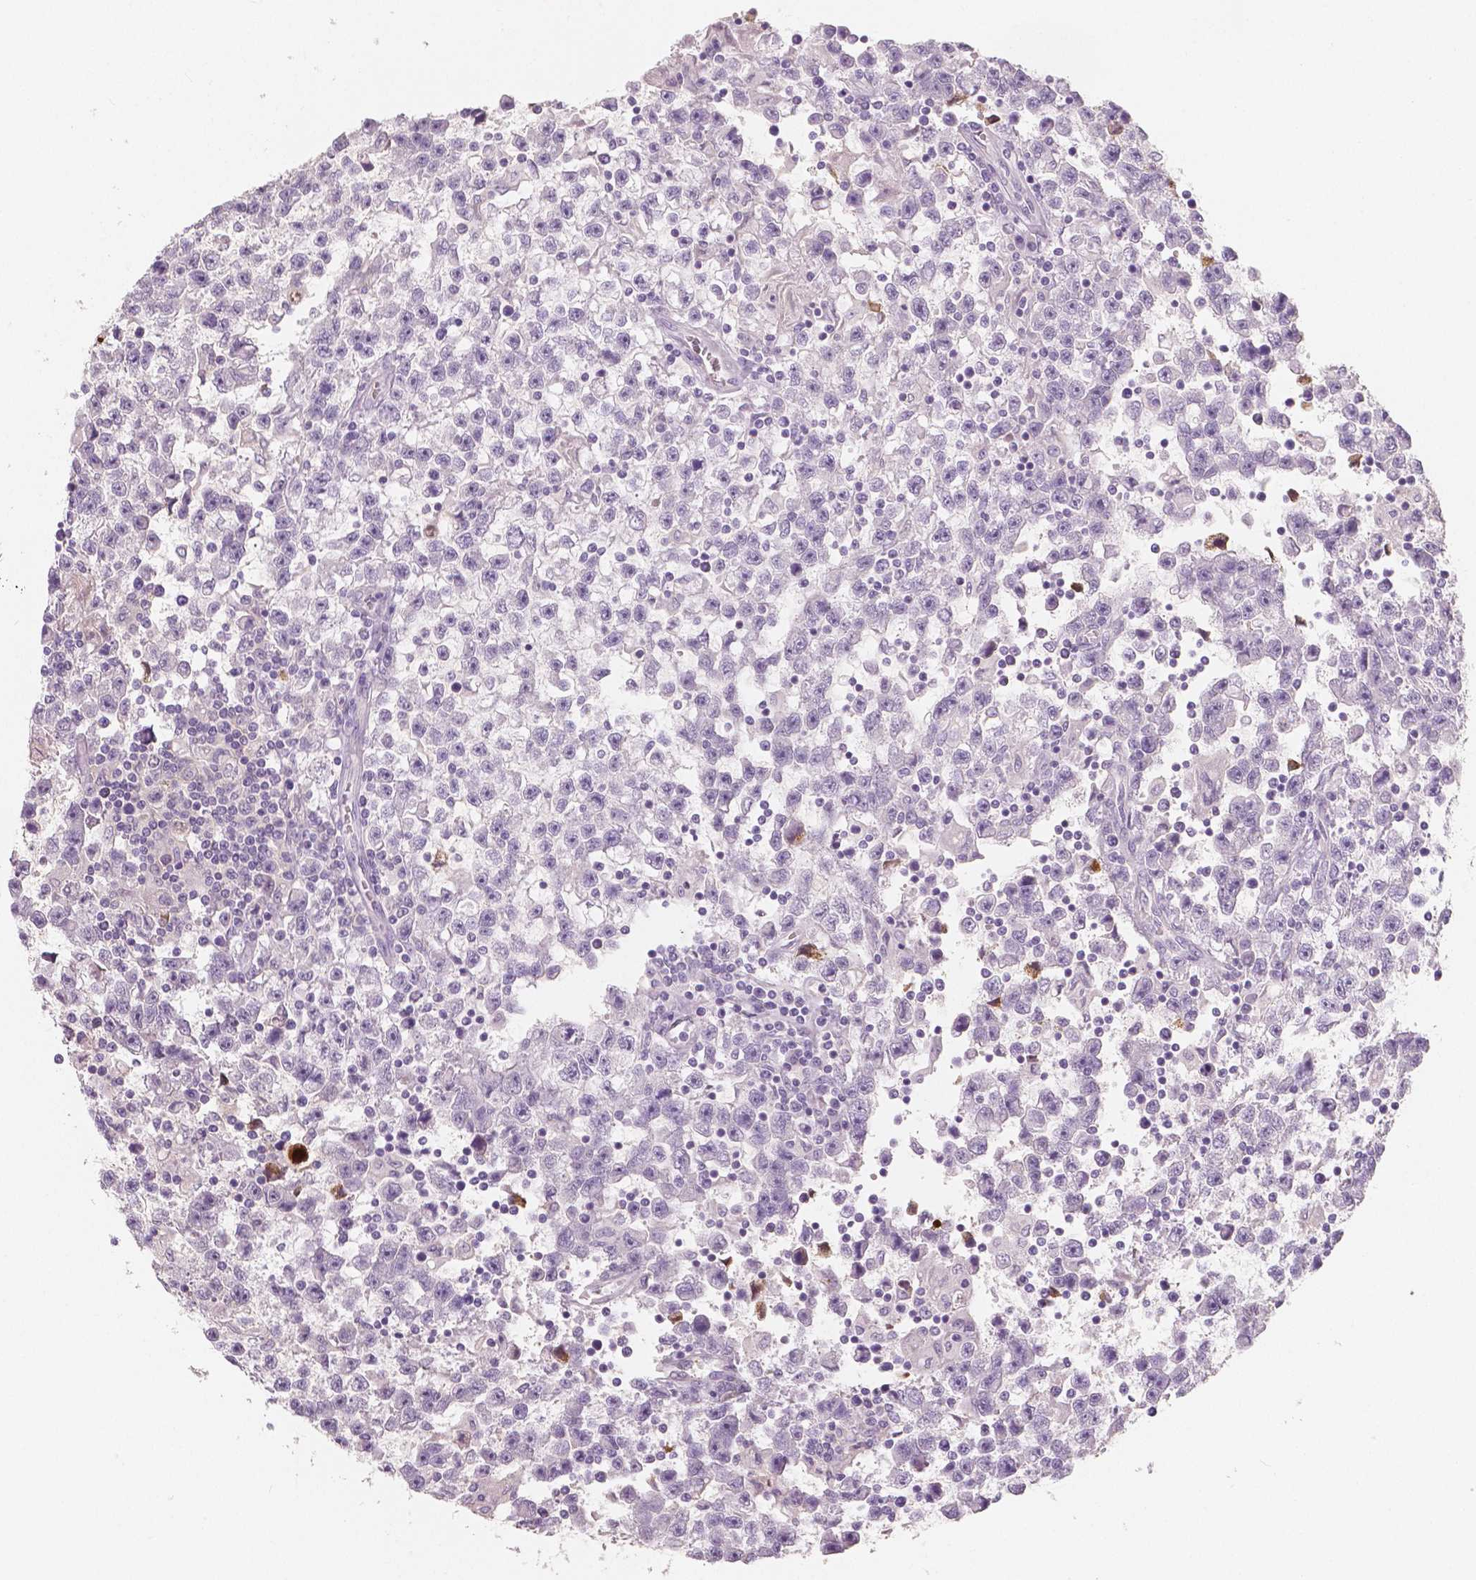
{"staining": {"intensity": "negative", "quantity": "none", "location": "none"}, "tissue": "testis cancer", "cell_type": "Tumor cells", "image_type": "cancer", "snomed": [{"axis": "morphology", "description": "Seminoma, NOS"}, {"axis": "topography", "description": "Testis"}], "caption": "This histopathology image is of testis seminoma stained with immunohistochemistry to label a protein in brown with the nuclei are counter-stained blue. There is no expression in tumor cells. Nuclei are stained in blue.", "gene": "APOA4", "patient": {"sex": "male", "age": 31}}